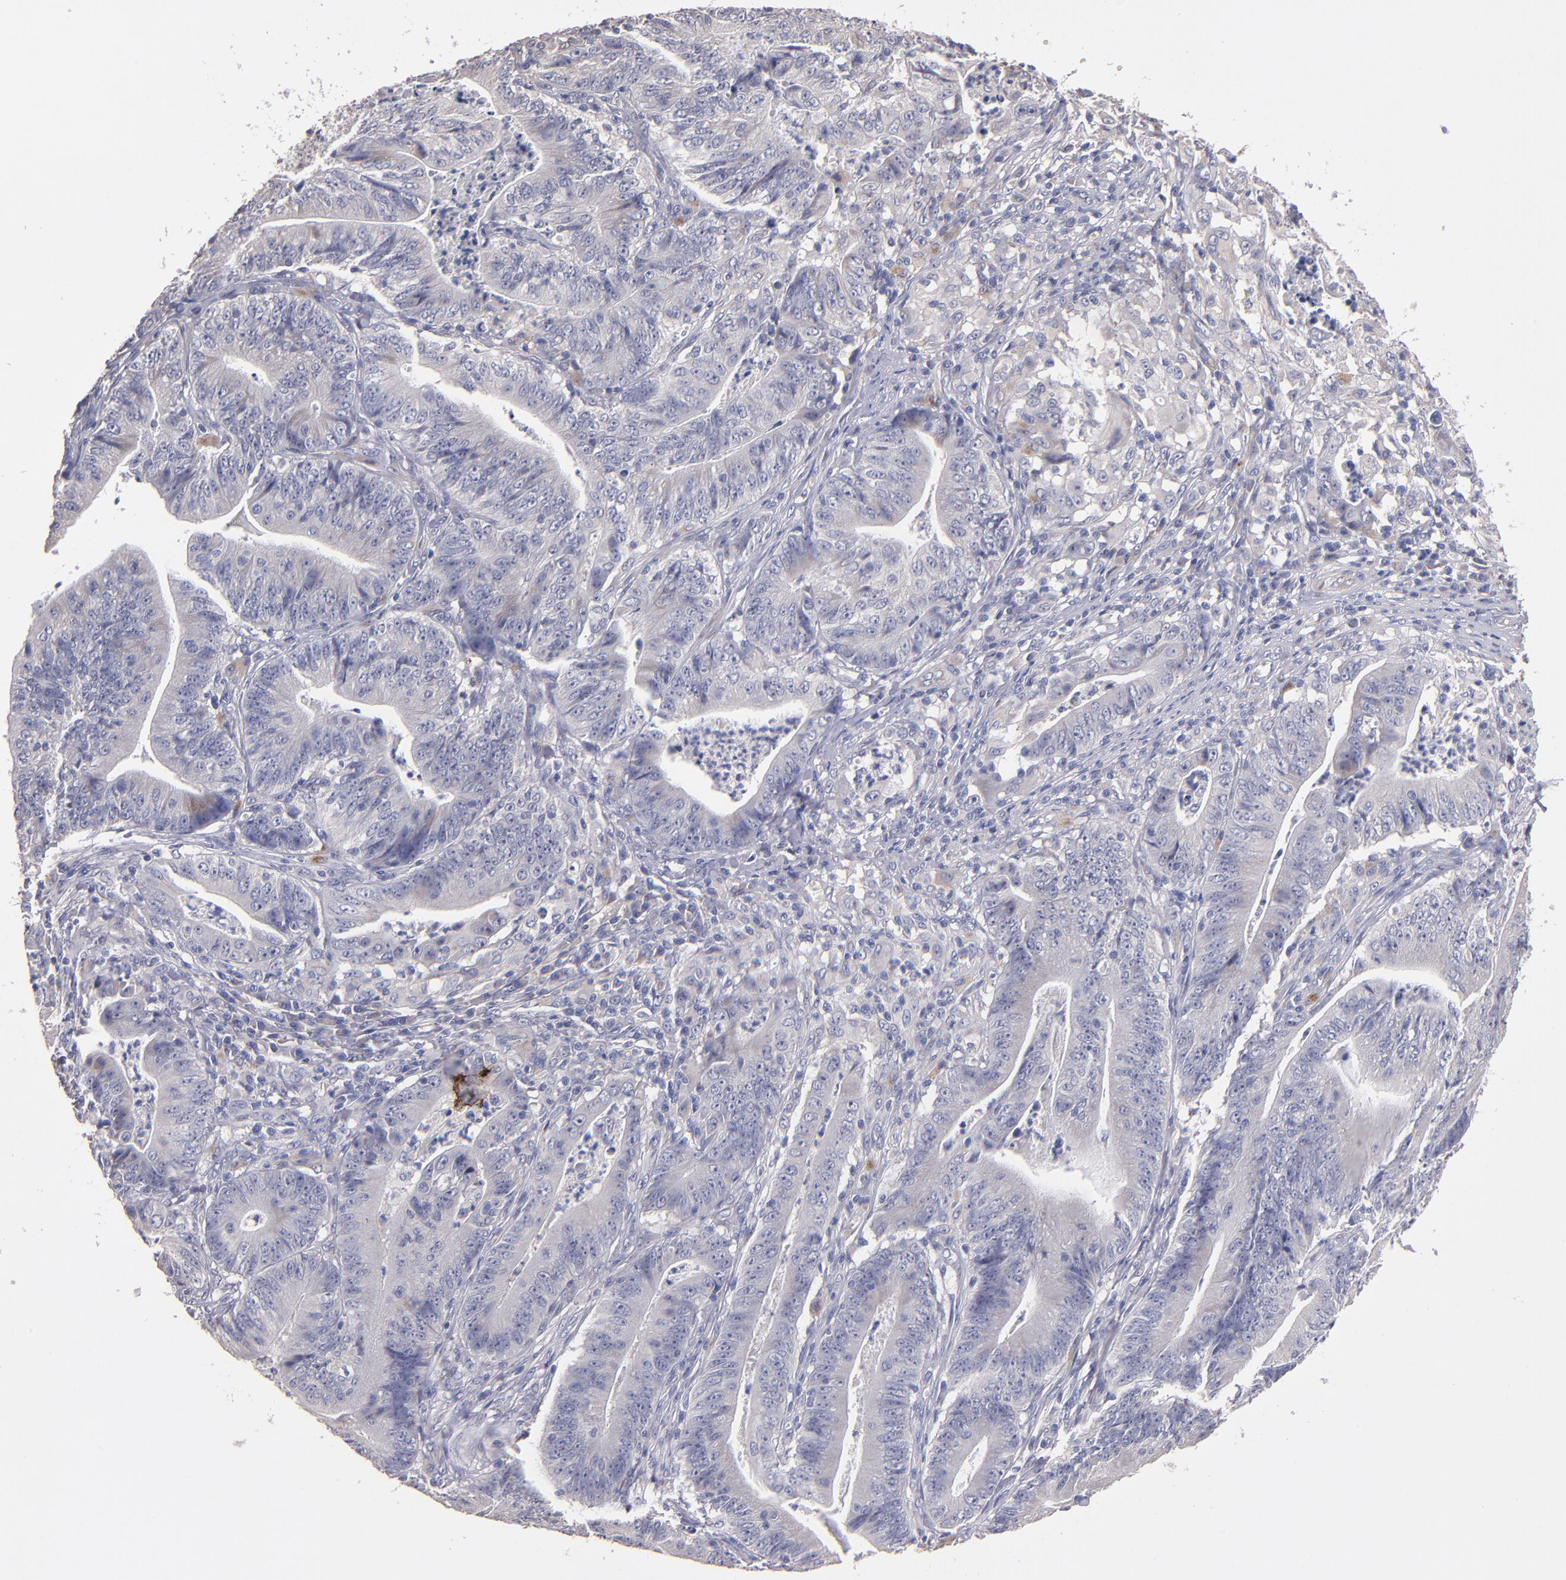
{"staining": {"intensity": "negative", "quantity": "none", "location": "none"}, "tissue": "stomach cancer", "cell_type": "Tumor cells", "image_type": "cancer", "snomed": [{"axis": "morphology", "description": "Adenocarcinoma, NOS"}, {"axis": "topography", "description": "Stomach, lower"}], "caption": "Immunohistochemical staining of adenocarcinoma (stomach) exhibits no significant positivity in tumor cells. (Stains: DAB immunohistochemistry with hematoxylin counter stain, Microscopy: brightfield microscopy at high magnification).", "gene": "MAGEE1", "patient": {"sex": "female", "age": 86}}